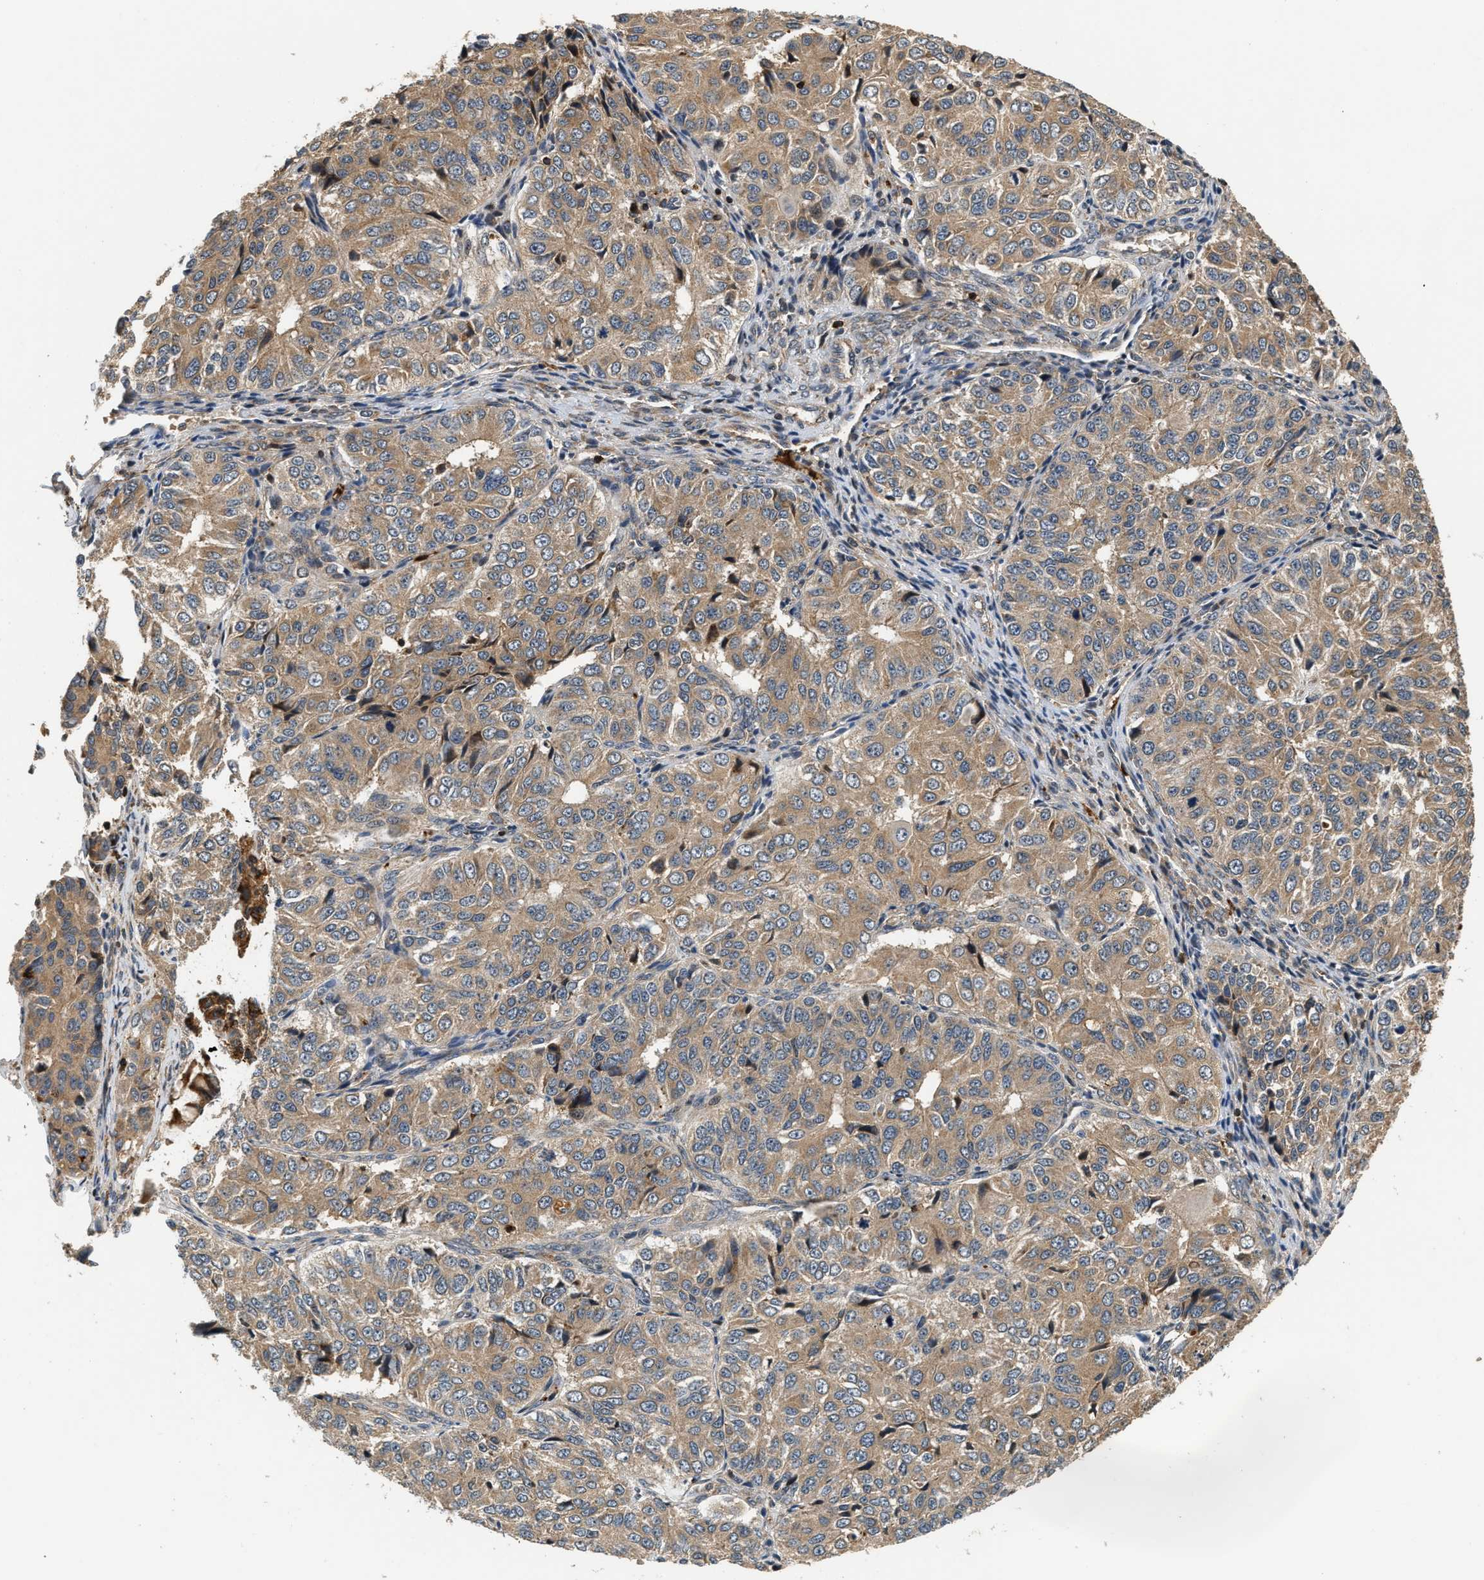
{"staining": {"intensity": "weak", "quantity": ">75%", "location": "cytoplasmic/membranous"}, "tissue": "ovarian cancer", "cell_type": "Tumor cells", "image_type": "cancer", "snomed": [{"axis": "morphology", "description": "Carcinoma, endometroid"}, {"axis": "topography", "description": "Ovary"}], "caption": "Tumor cells reveal low levels of weak cytoplasmic/membranous expression in about >75% of cells in human endometroid carcinoma (ovarian). The protein is shown in brown color, while the nuclei are stained blue.", "gene": "SNX5", "patient": {"sex": "female", "age": 51}}